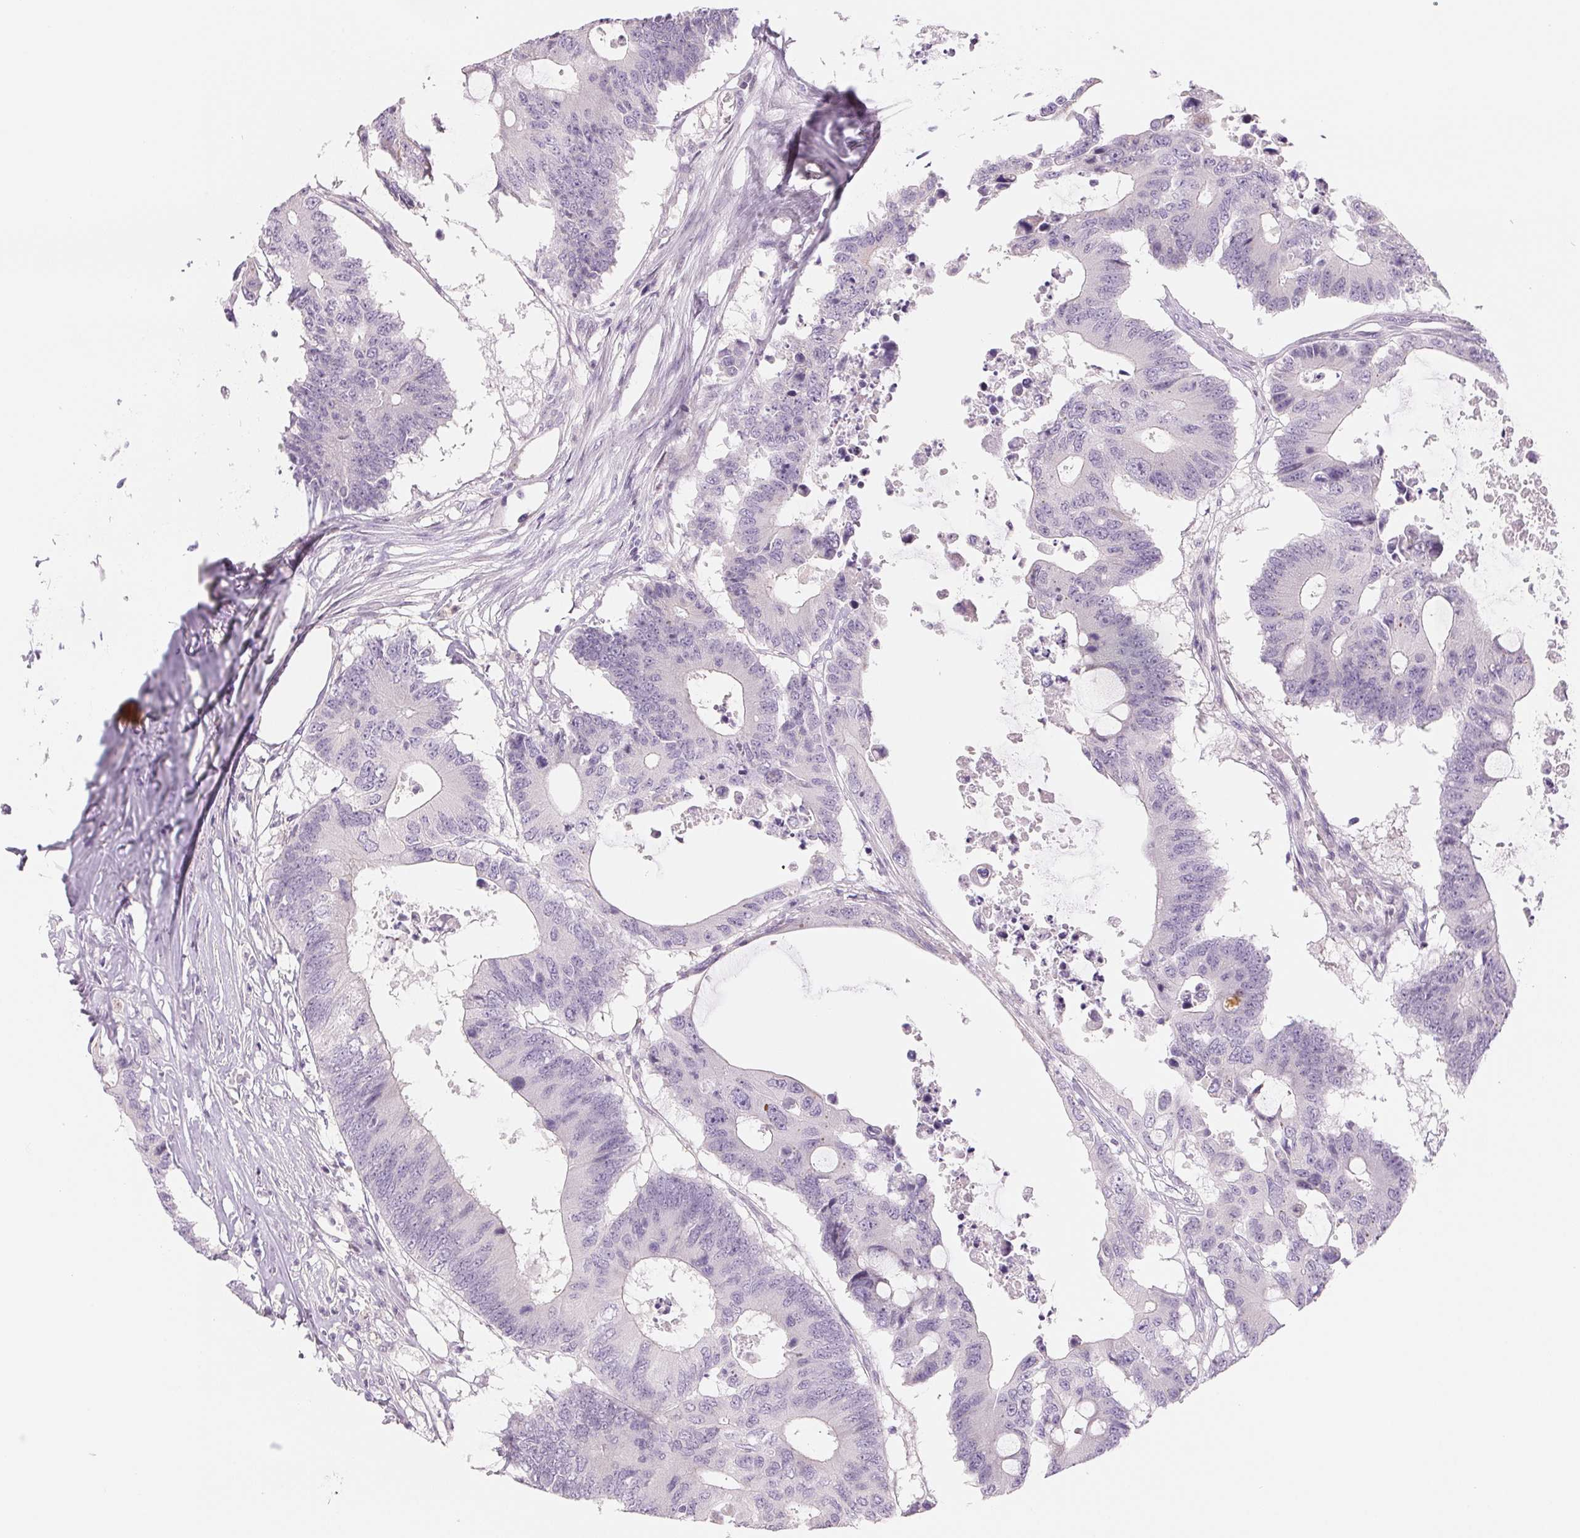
{"staining": {"intensity": "negative", "quantity": "none", "location": "none"}, "tissue": "colorectal cancer", "cell_type": "Tumor cells", "image_type": "cancer", "snomed": [{"axis": "morphology", "description": "Adenocarcinoma, NOS"}, {"axis": "topography", "description": "Colon"}], "caption": "Tumor cells are negative for brown protein staining in colorectal cancer. The staining was performed using DAB (3,3'-diaminobenzidine) to visualize the protein expression in brown, while the nuclei were stained in blue with hematoxylin (Magnification: 20x).", "gene": "CCDC168", "patient": {"sex": "male", "age": 71}}